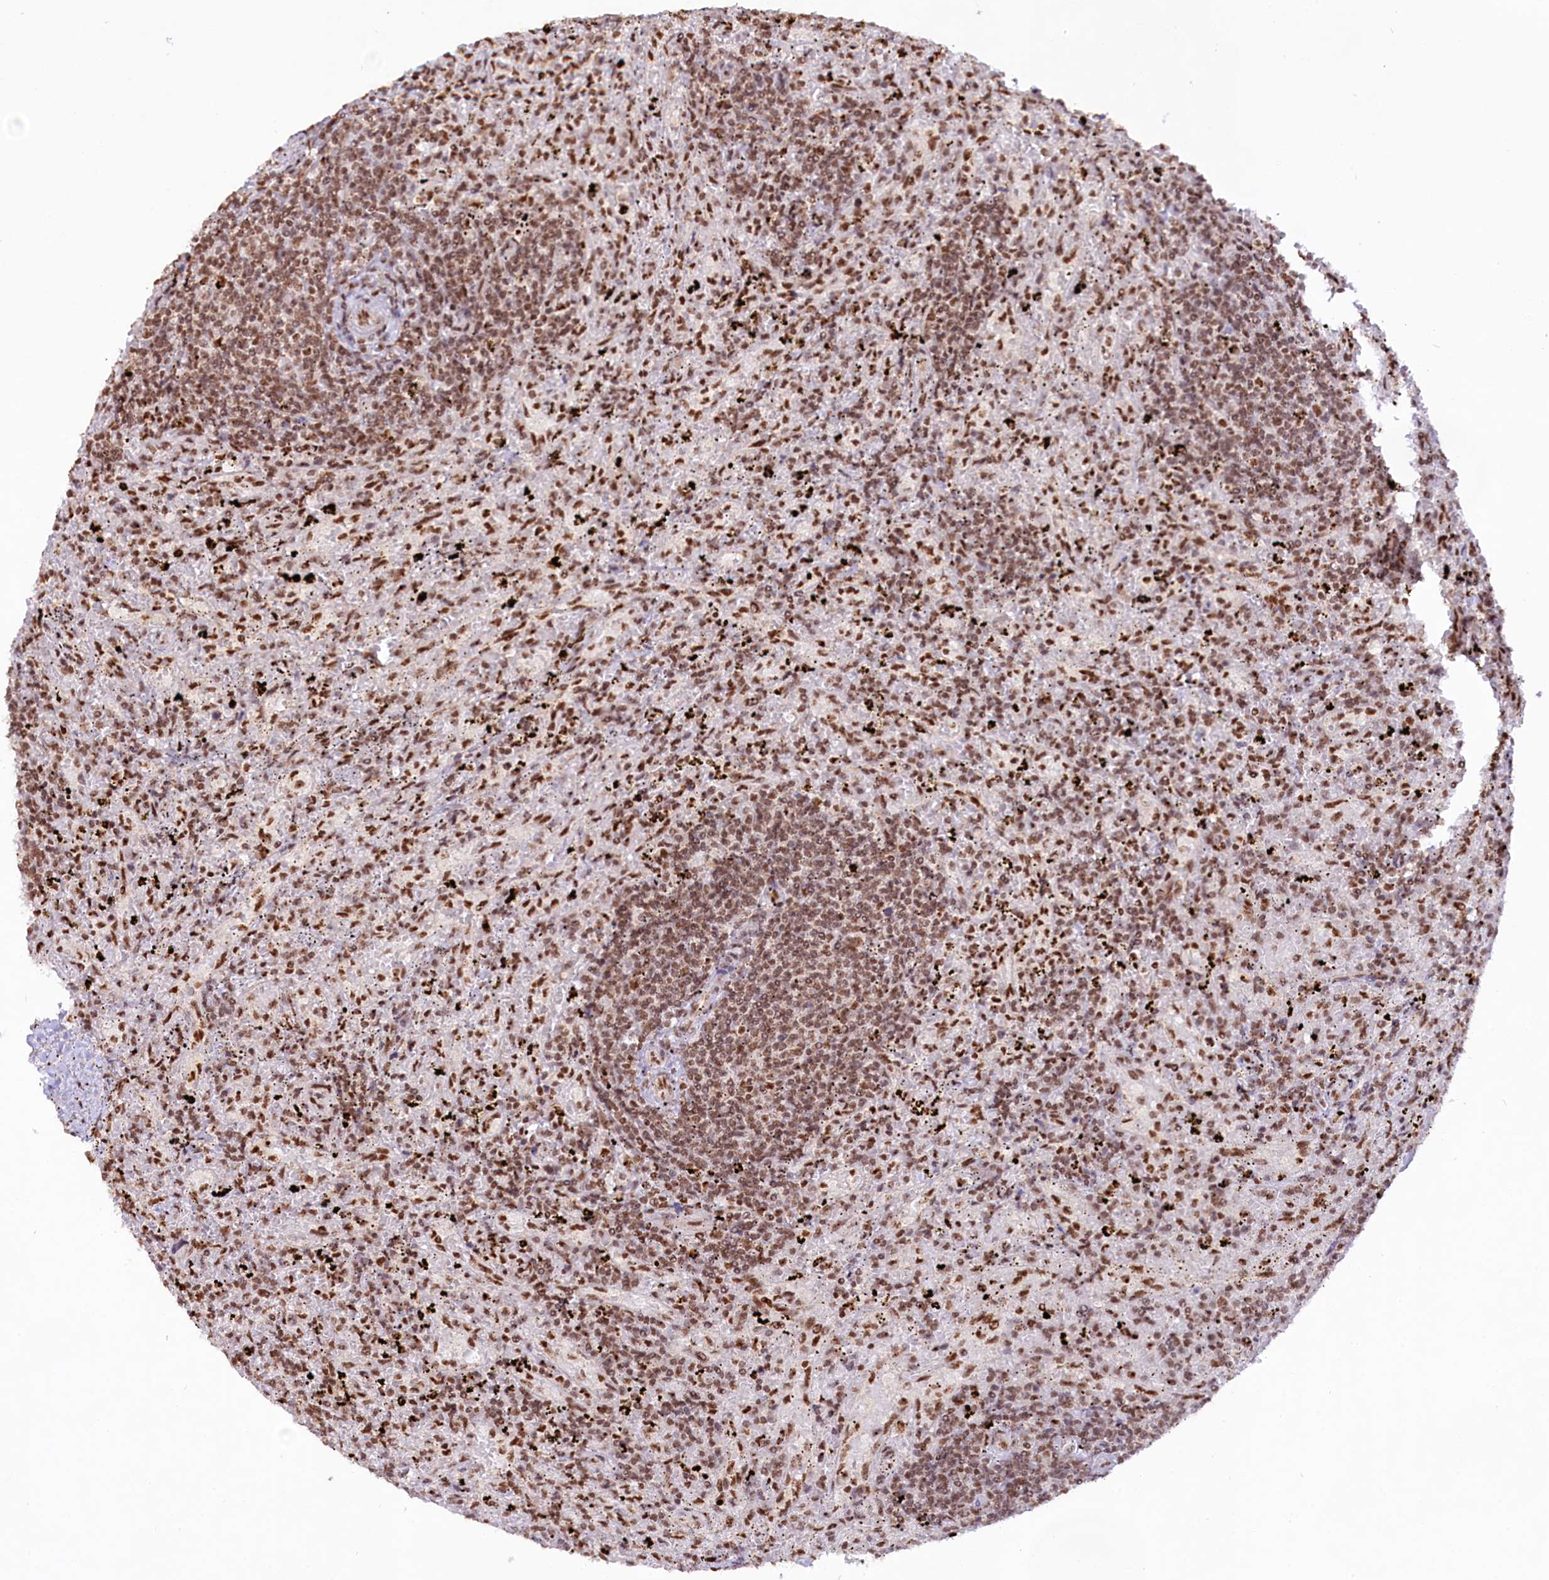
{"staining": {"intensity": "moderate", "quantity": ">75%", "location": "nuclear"}, "tissue": "lymphoma", "cell_type": "Tumor cells", "image_type": "cancer", "snomed": [{"axis": "morphology", "description": "Malignant lymphoma, non-Hodgkin's type, Low grade"}, {"axis": "topography", "description": "Spleen"}], "caption": "Protein analysis of lymphoma tissue shows moderate nuclear positivity in about >75% of tumor cells.", "gene": "HIRA", "patient": {"sex": "male", "age": 76}}